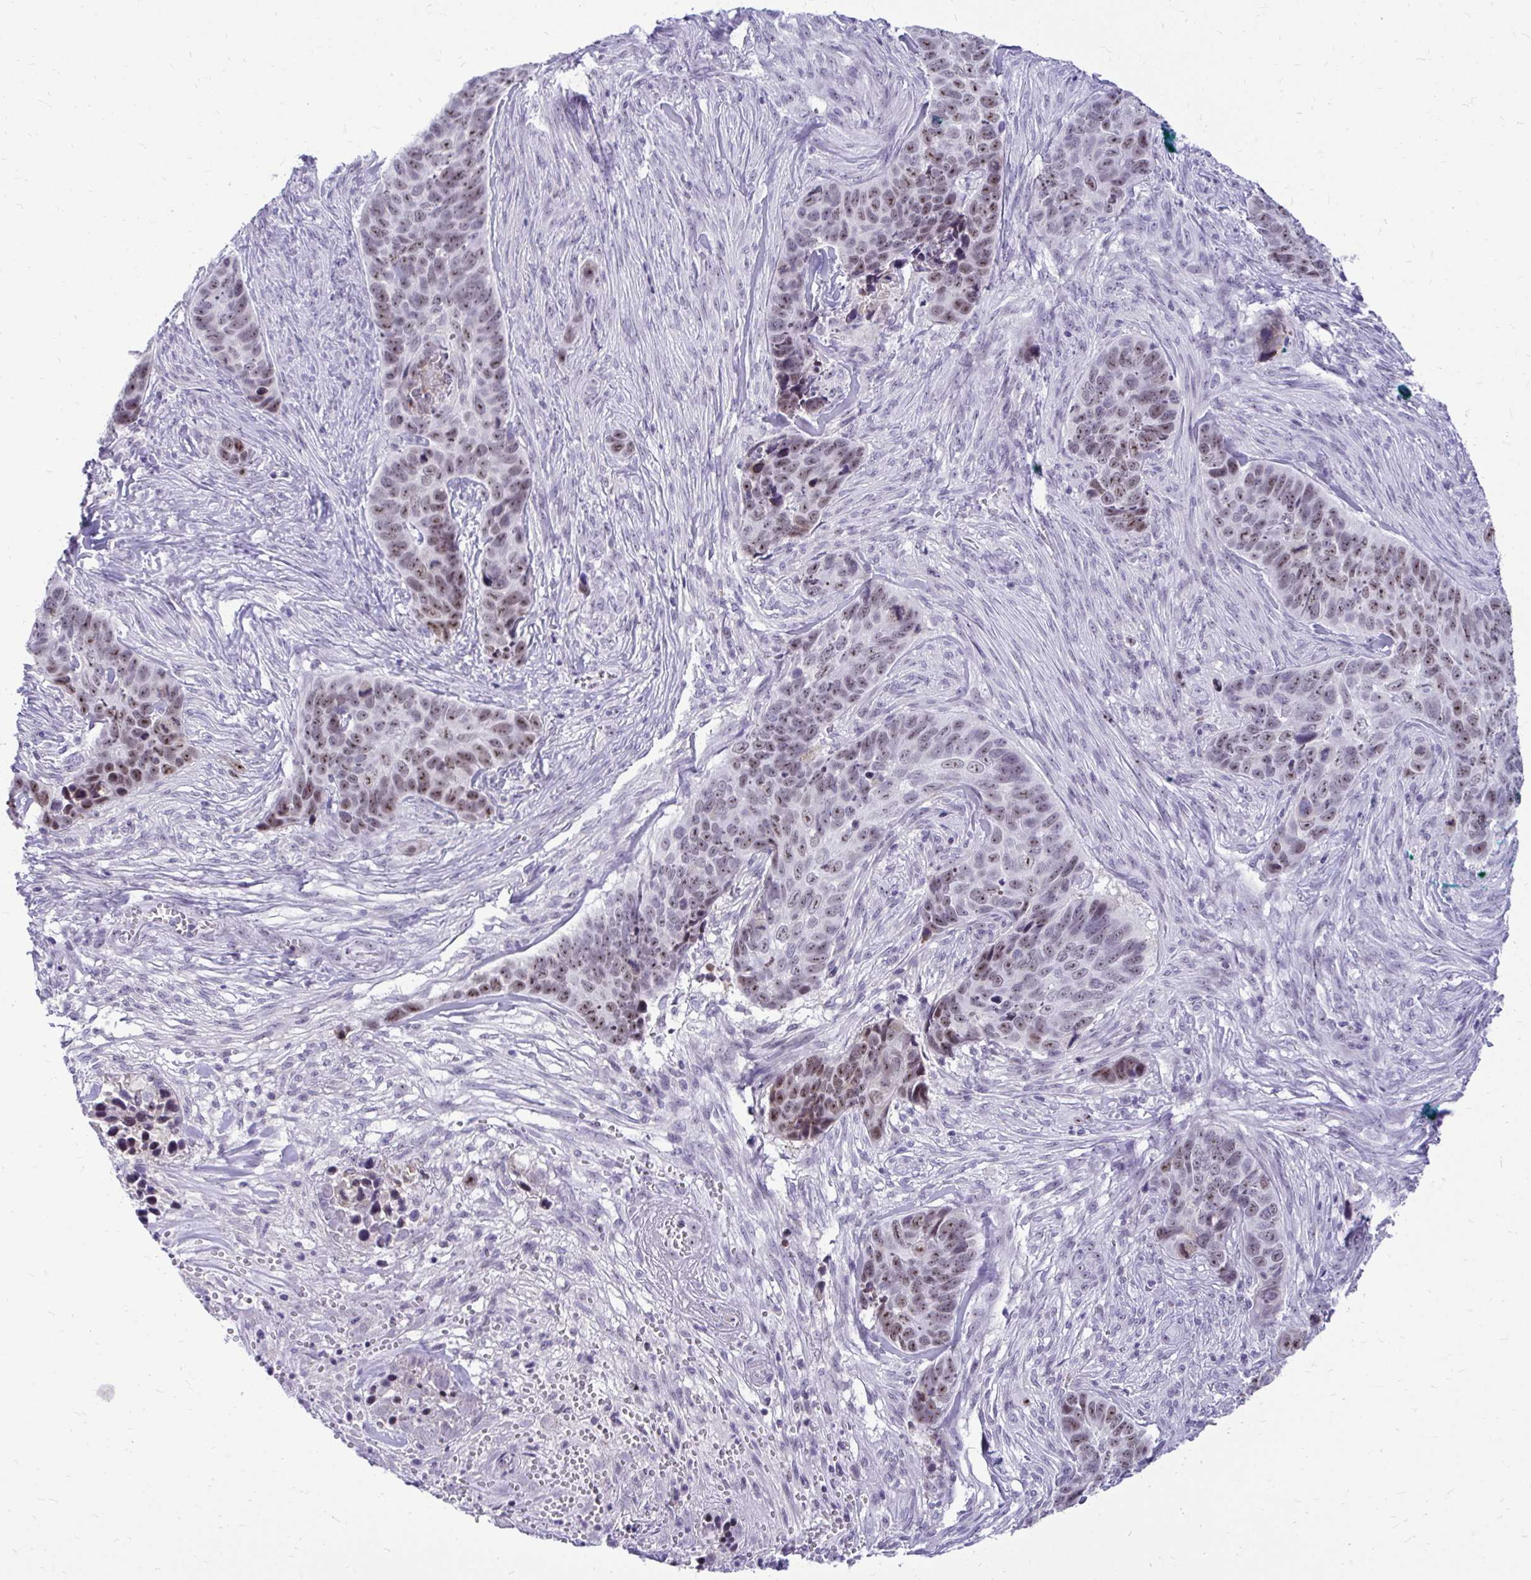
{"staining": {"intensity": "weak", "quantity": "25%-75%", "location": "nuclear"}, "tissue": "skin cancer", "cell_type": "Tumor cells", "image_type": "cancer", "snomed": [{"axis": "morphology", "description": "Basal cell carcinoma"}, {"axis": "topography", "description": "Skin"}], "caption": "DAB (3,3'-diaminobenzidine) immunohistochemical staining of basal cell carcinoma (skin) exhibits weak nuclear protein expression in approximately 25%-75% of tumor cells.", "gene": "NIFK", "patient": {"sex": "female", "age": 82}}